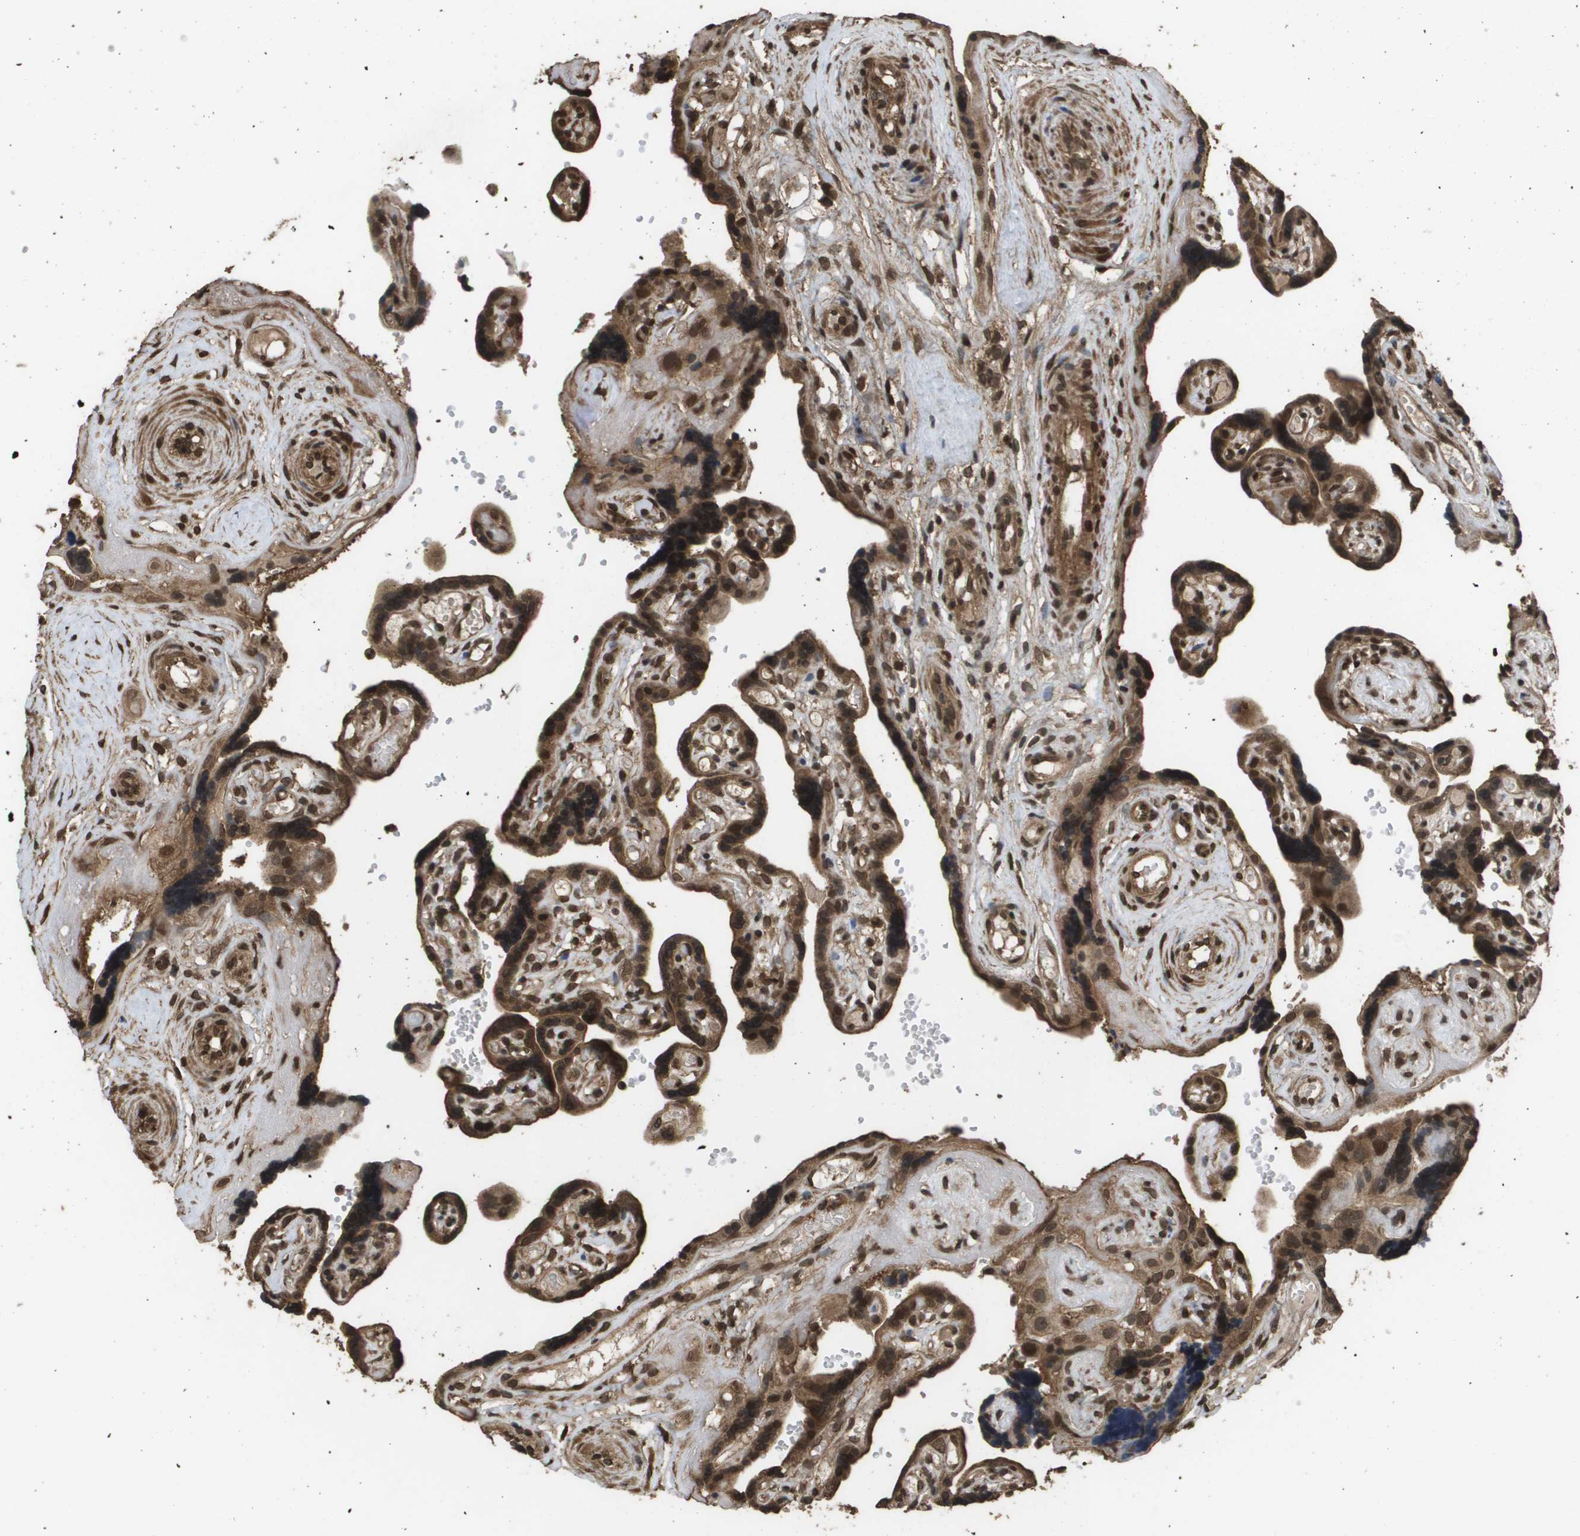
{"staining": {"intensity": "moderate", "quantity": ">75%", "location": "cytoplasmic/membranous"}, "tissue": "placenta", "cell_type": "Decidual cells", "image_type": "normal", "snomed": [{"axis": "morphology", "description": "Normal tissue, NOS"}, {"axis": "topography", "description": "Placenta"}], "caption": "The micrograph displays staining of normal placenta, revealing moderate cytoplasmic/membranous protein positivity (brown color) within decidual cells.", "gene": "AXIN2", "patient": {"sex": "female", "age": 30}}